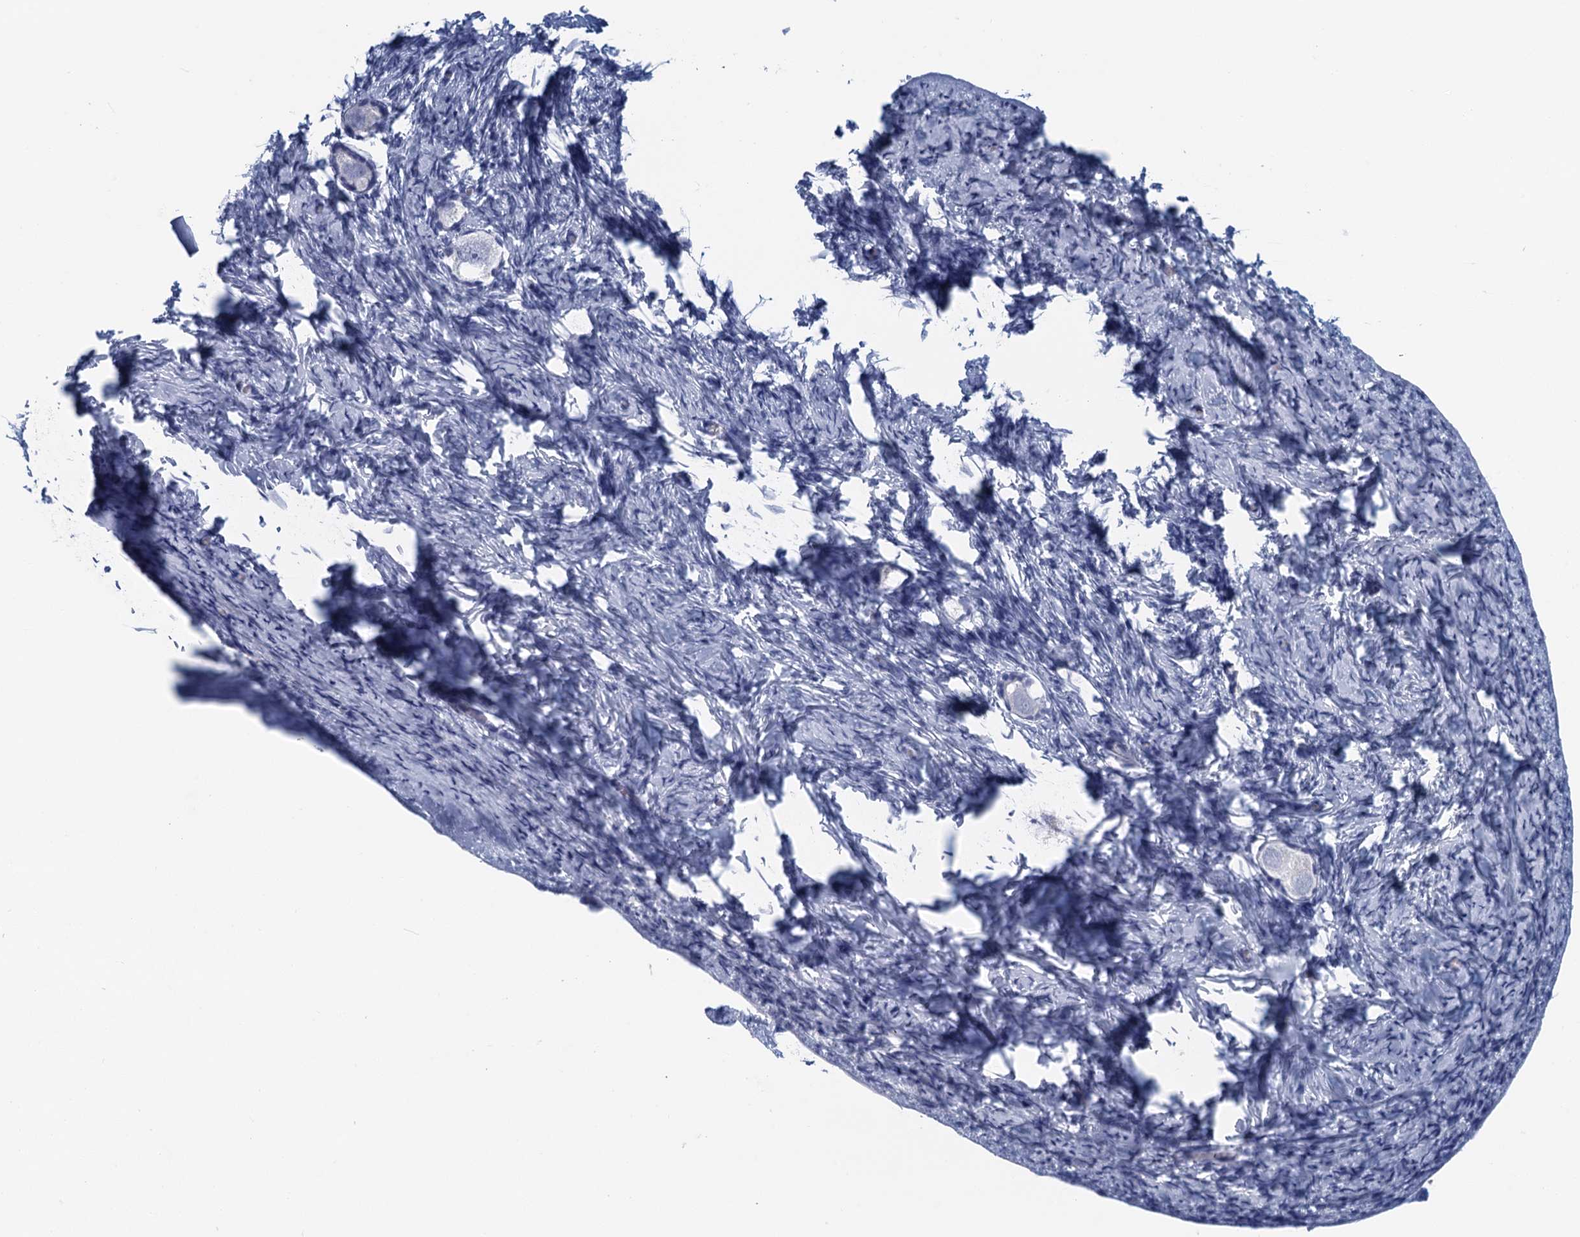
{"staining": {"intensity": "negative", "quantity": "none", "location": "none"}, "tissue": "ovary", "cell_type": "Follicle cells", "image_type": "normal", "snomed": [{"axis": "morphology", "description": "Normal tissue, NOS"}, {"axis": "topography", "description": "Ovary"}], "caption": "High power microscopy photomicrograph of an immunohistochemistry micrograph of benign ovary, revealing no significant positivity in follicle cells. (DAB (3,3'-diaminobenzidine) immunohistochemistry (IHC) with hematoxylin counter stain).", "gene": "CYP51A1", "patient": {"sex": "female", "age": 27}}